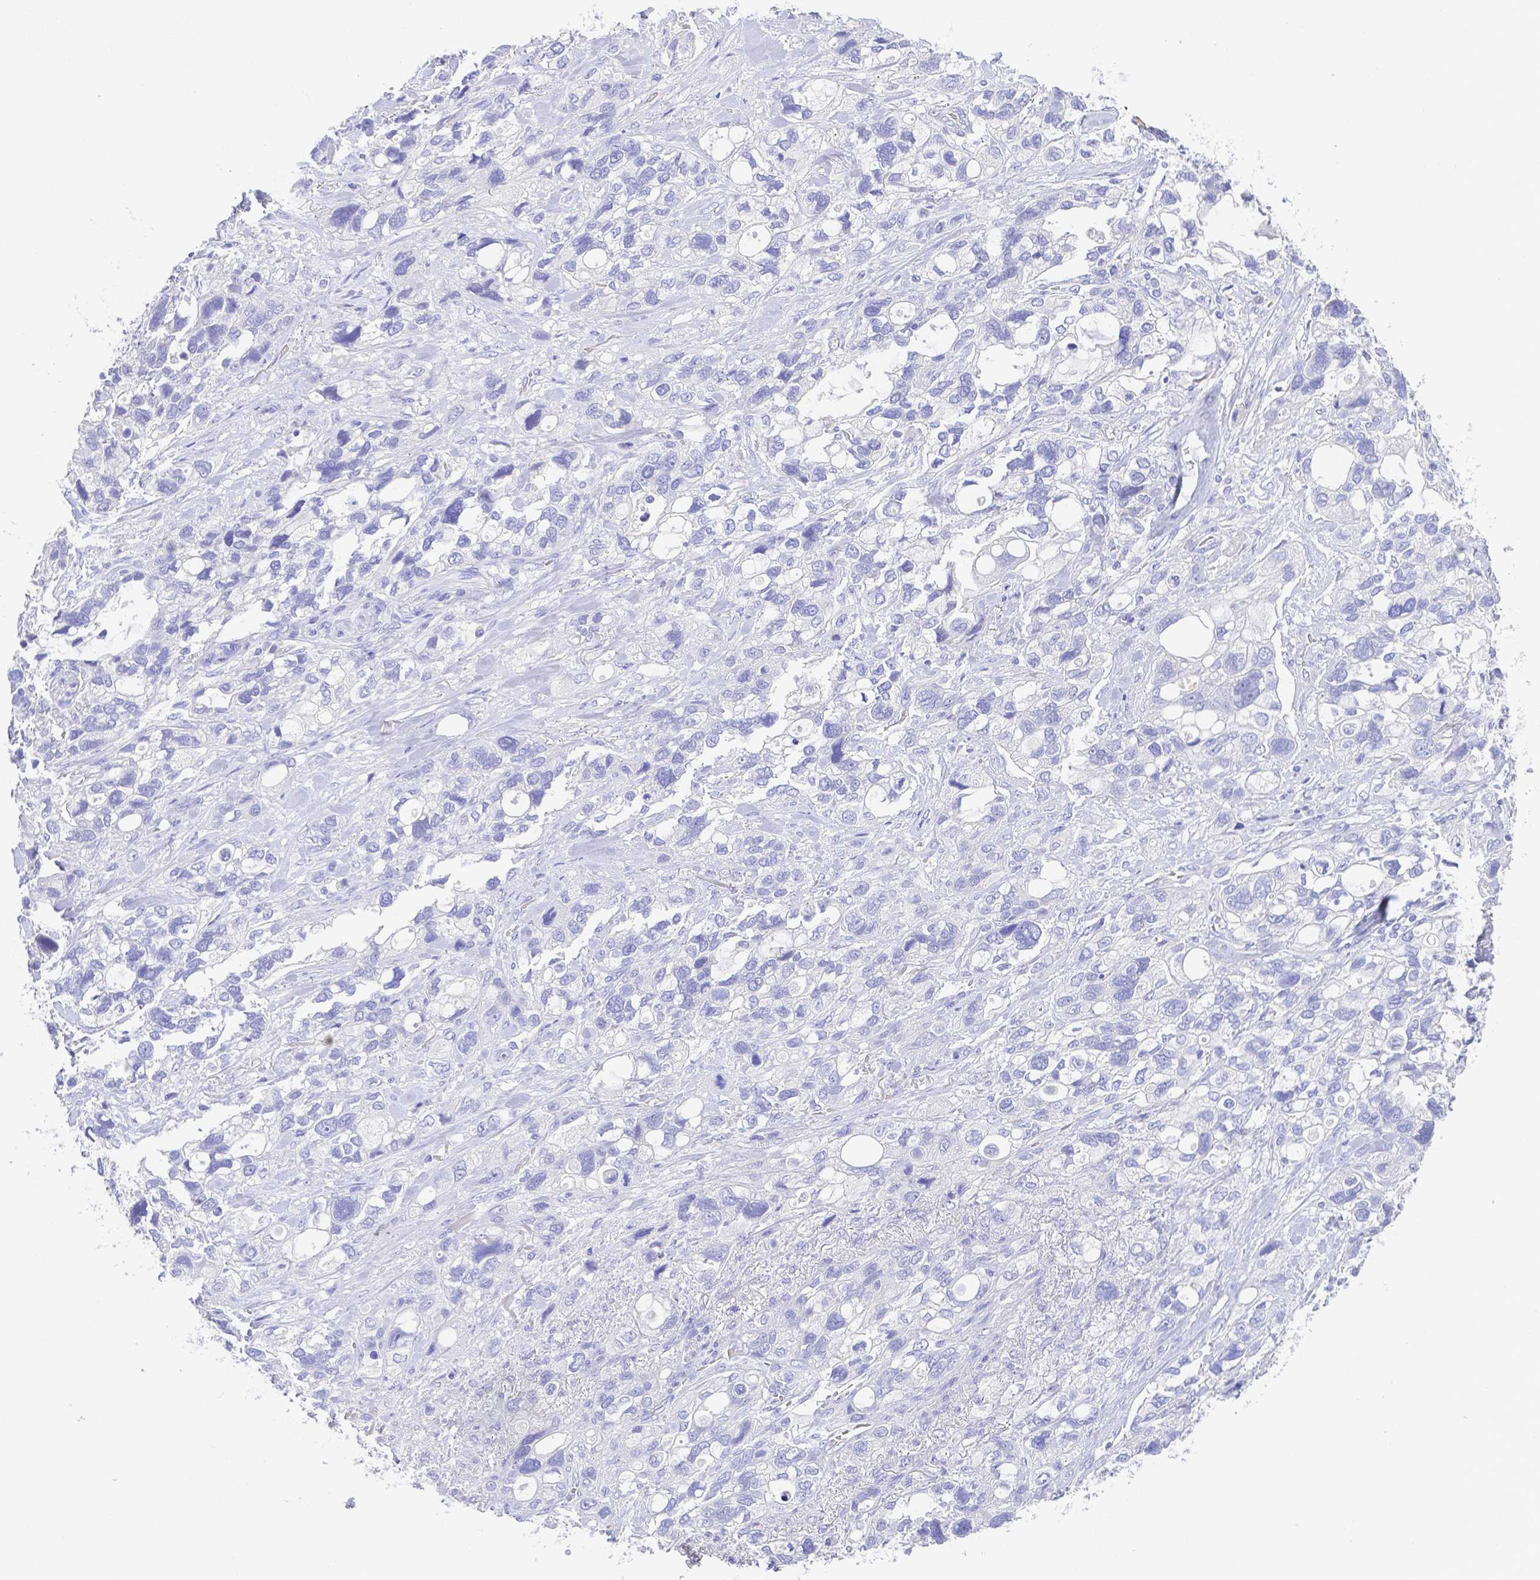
{"staining": {"intensity": "negative", "quantity": "none", "location": "none"}, "tissue": "stomach cancer", "cell_type": "Tumor cells", "image_type": "cancer", "snomed": [{"axis": "morphology", "description": "Adenocarcinoma, NOS"}, {"axis": "topography", "description": "Stomach, upper"}], "caption": "There is no significant expression in tumor cells of stomach cancer.", "gene": "ZG16B", "patient": {"sex": "female", "age": 81}}